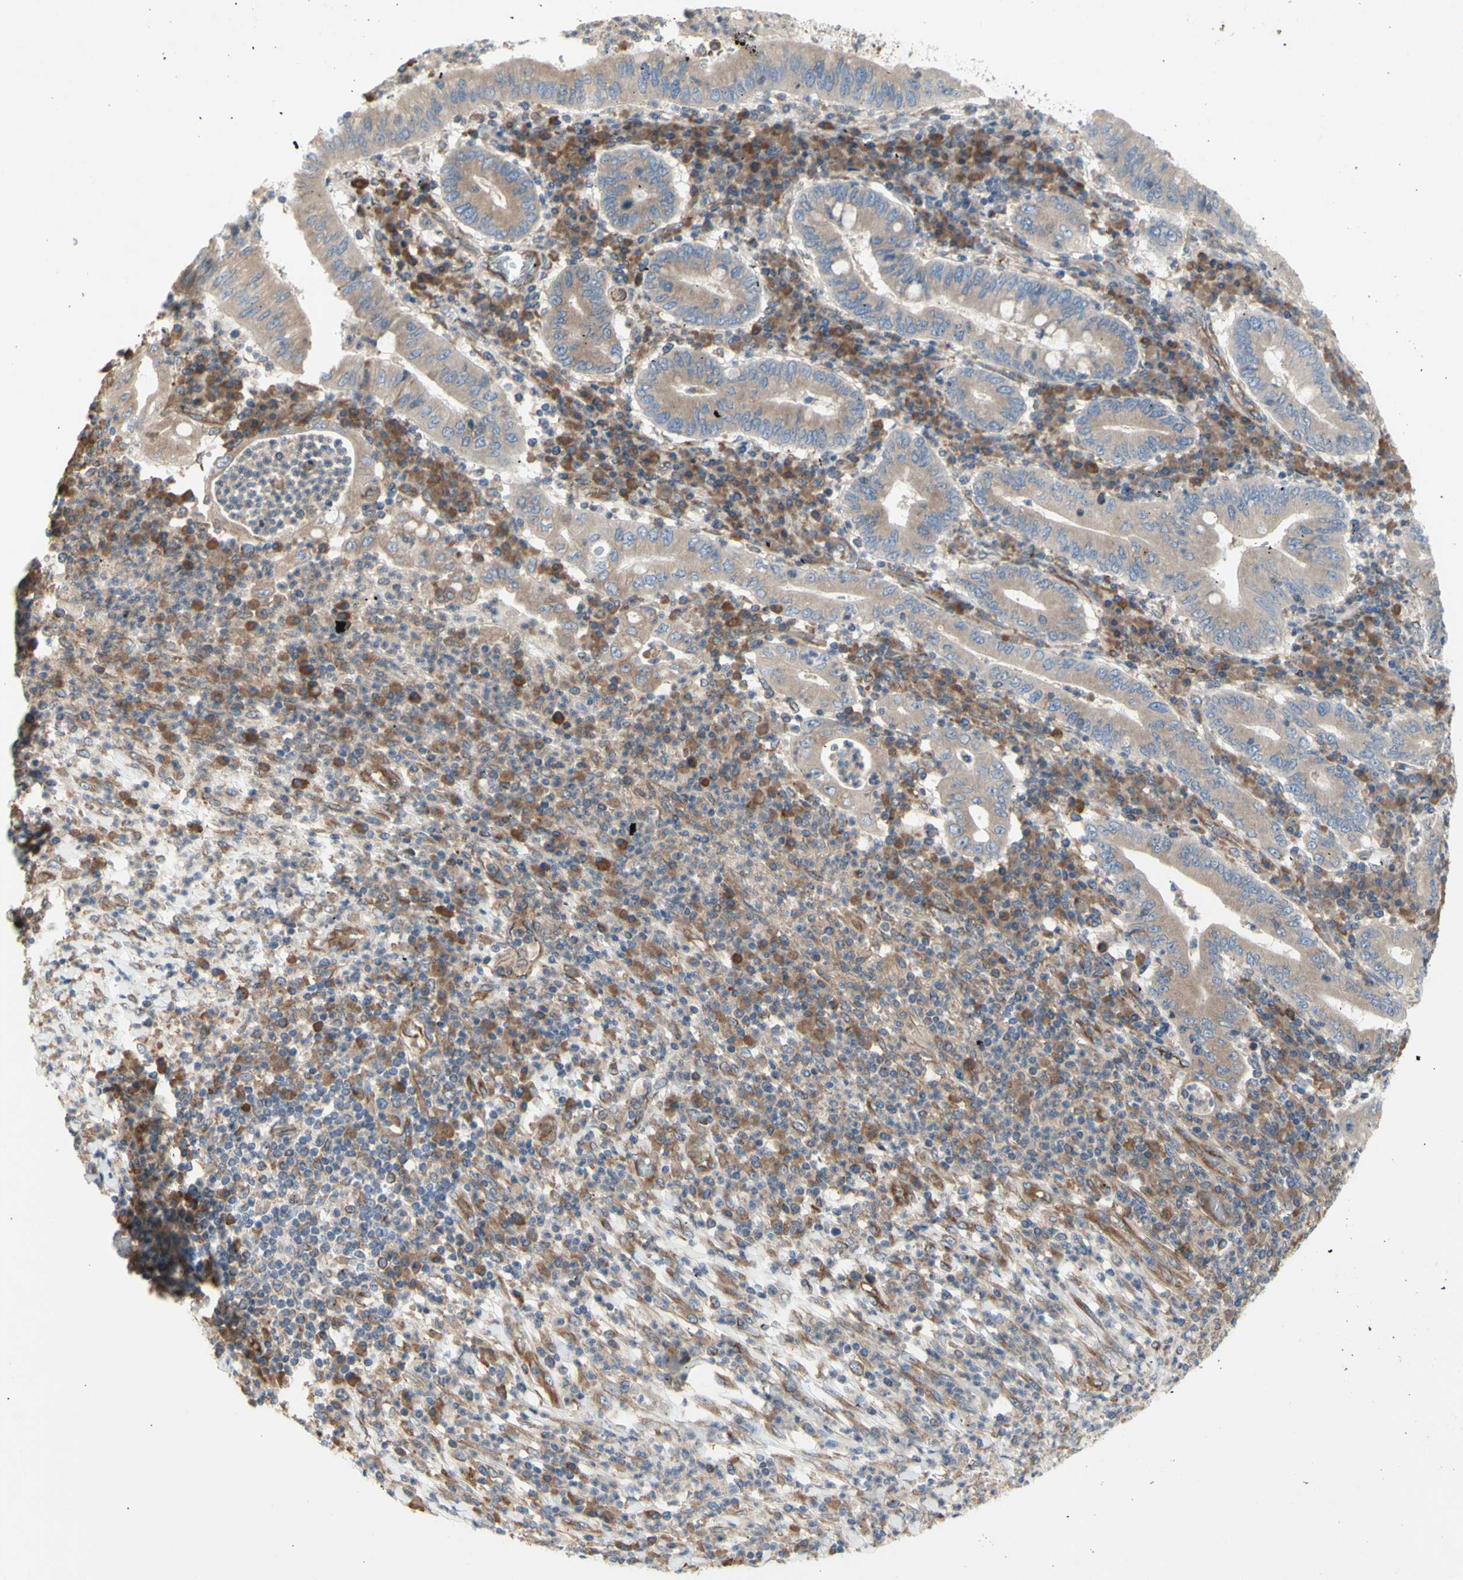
{"staining": {"intensity": "weak", "quantity": ">75%", "location": "cytoplasmic/membranous"}, "tissue": "stomach cancer", "cell_type": "Tumor cells", "image_type": "cancer", "snomed": [{"axis": "morphology", "description": "Normal tissue, NOS"}, {"axis": "morphology", "description": "Adenocarcinoma, NOS"}, {"axis": "topography", "description": "Esophagus"}, {"axis": "topography", "description": "Stomach, upper"}, {"axis": "topography", "description": "Peripheral nerve tissue"}], "caption": "Immunohistochemistry staining of adenocarcinoma (stomach), which shows low levels of weak cytoplasmic/membranous positivity in approximately >75% of tumor cells indicating weak cytoplasmic/membranous protein expression. The staining was performed using DAB (3,3'-diaminobenzidine) (brown) for protein detection and nuclei were counterstained in hematoxylin (blue).", "gene": "KLC1", "patient": {"sex": "male", "age": 62}}